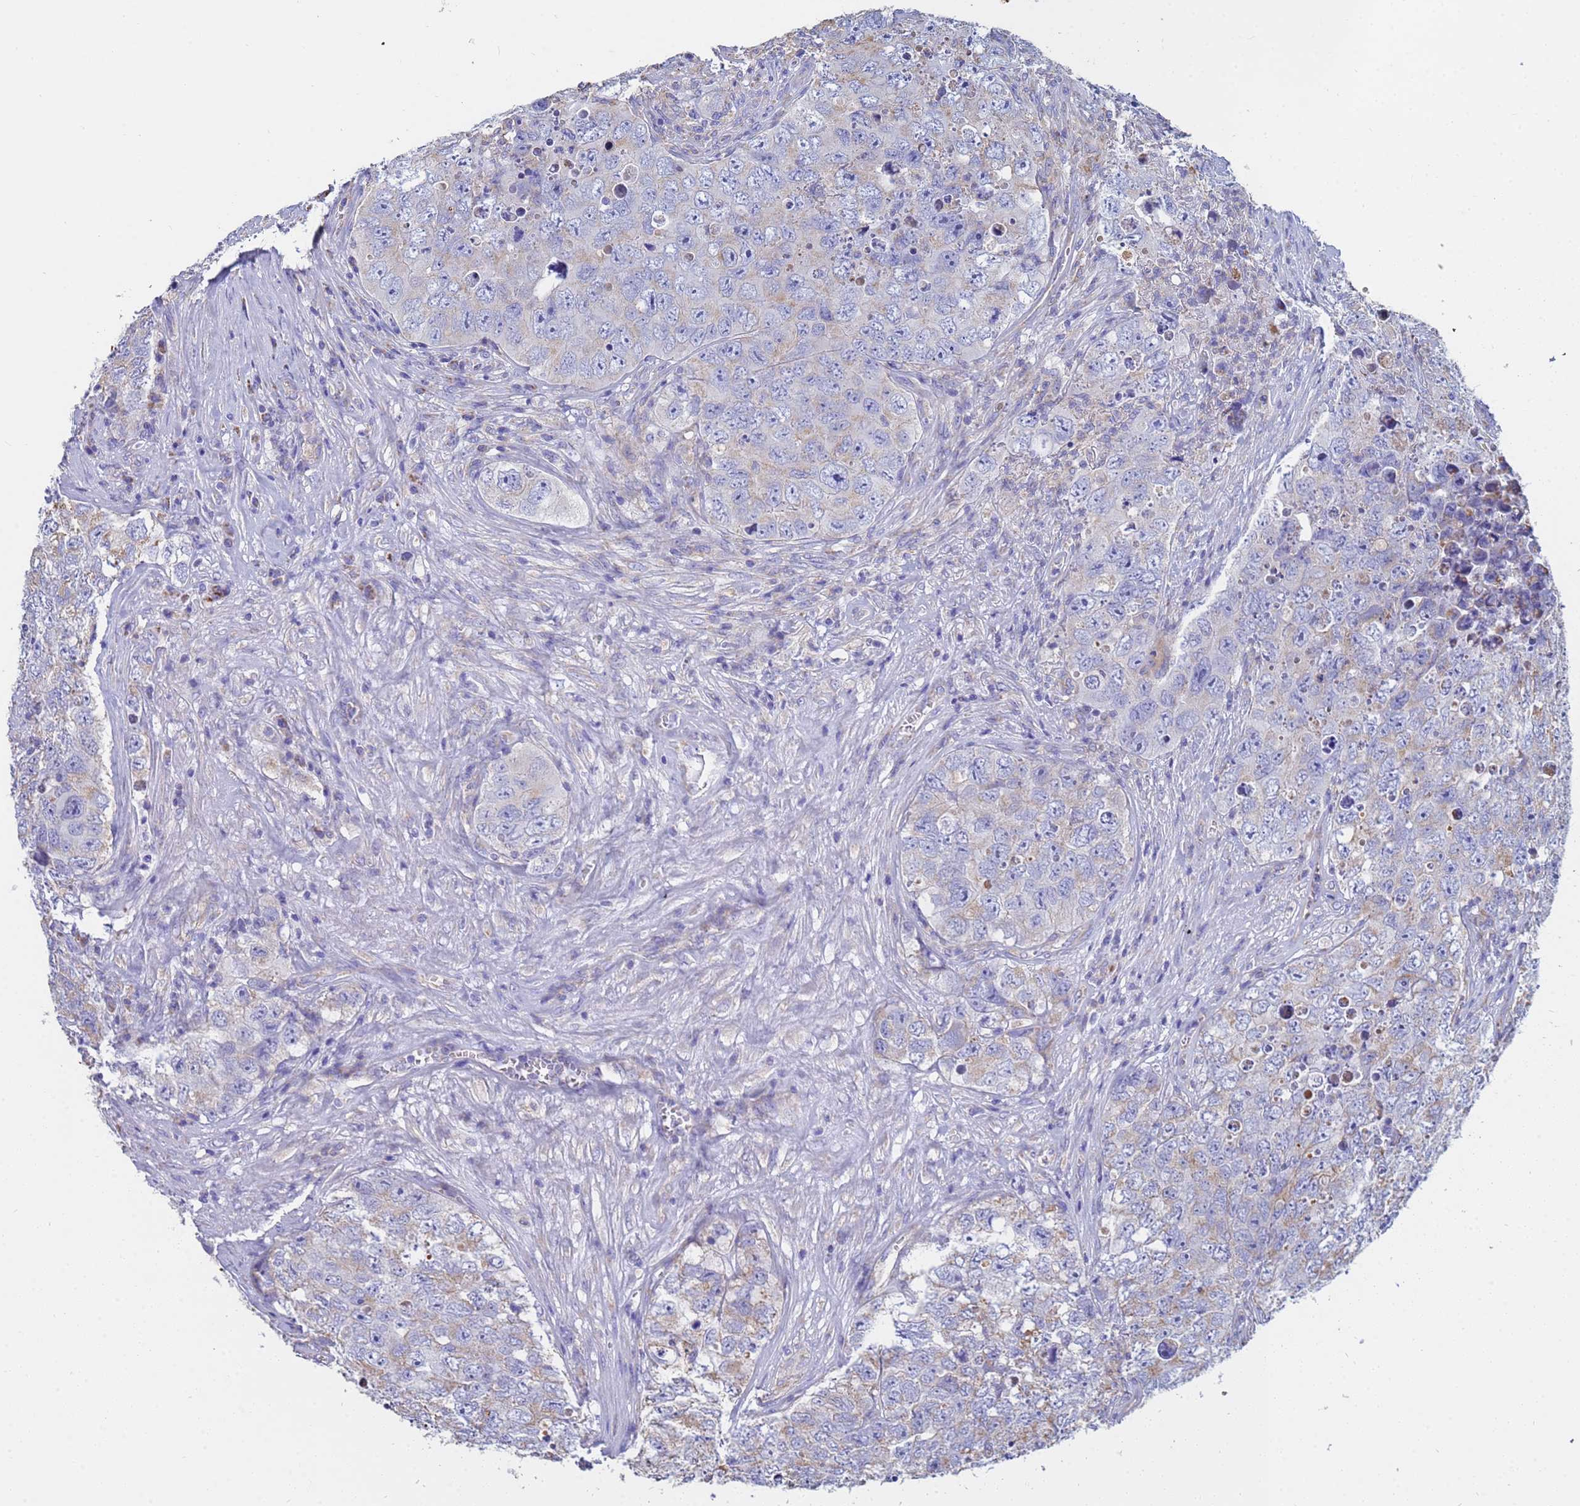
{"staining": {"intensity": "negative", "quantity": "none", "location": "none"}, "tissue": "testis cancer", "cell_type": "Tumor cells", "image_type": "cancer", "snomed": [{"axis": "morphology", "description": "Seminoma, NOS"}, {"axis": "morphology", "description": "Carcinoma, Embryonal, NOS"}, {"axis": "topography", "description": "Testis"}], "caption": "DAB immunohistochemical staining of human embryonal carcinoma (testis) demonstrates no significant expression in tumor cells.", "gene": "UQCRH", "patient": {"sex": "male", "age": 43}}